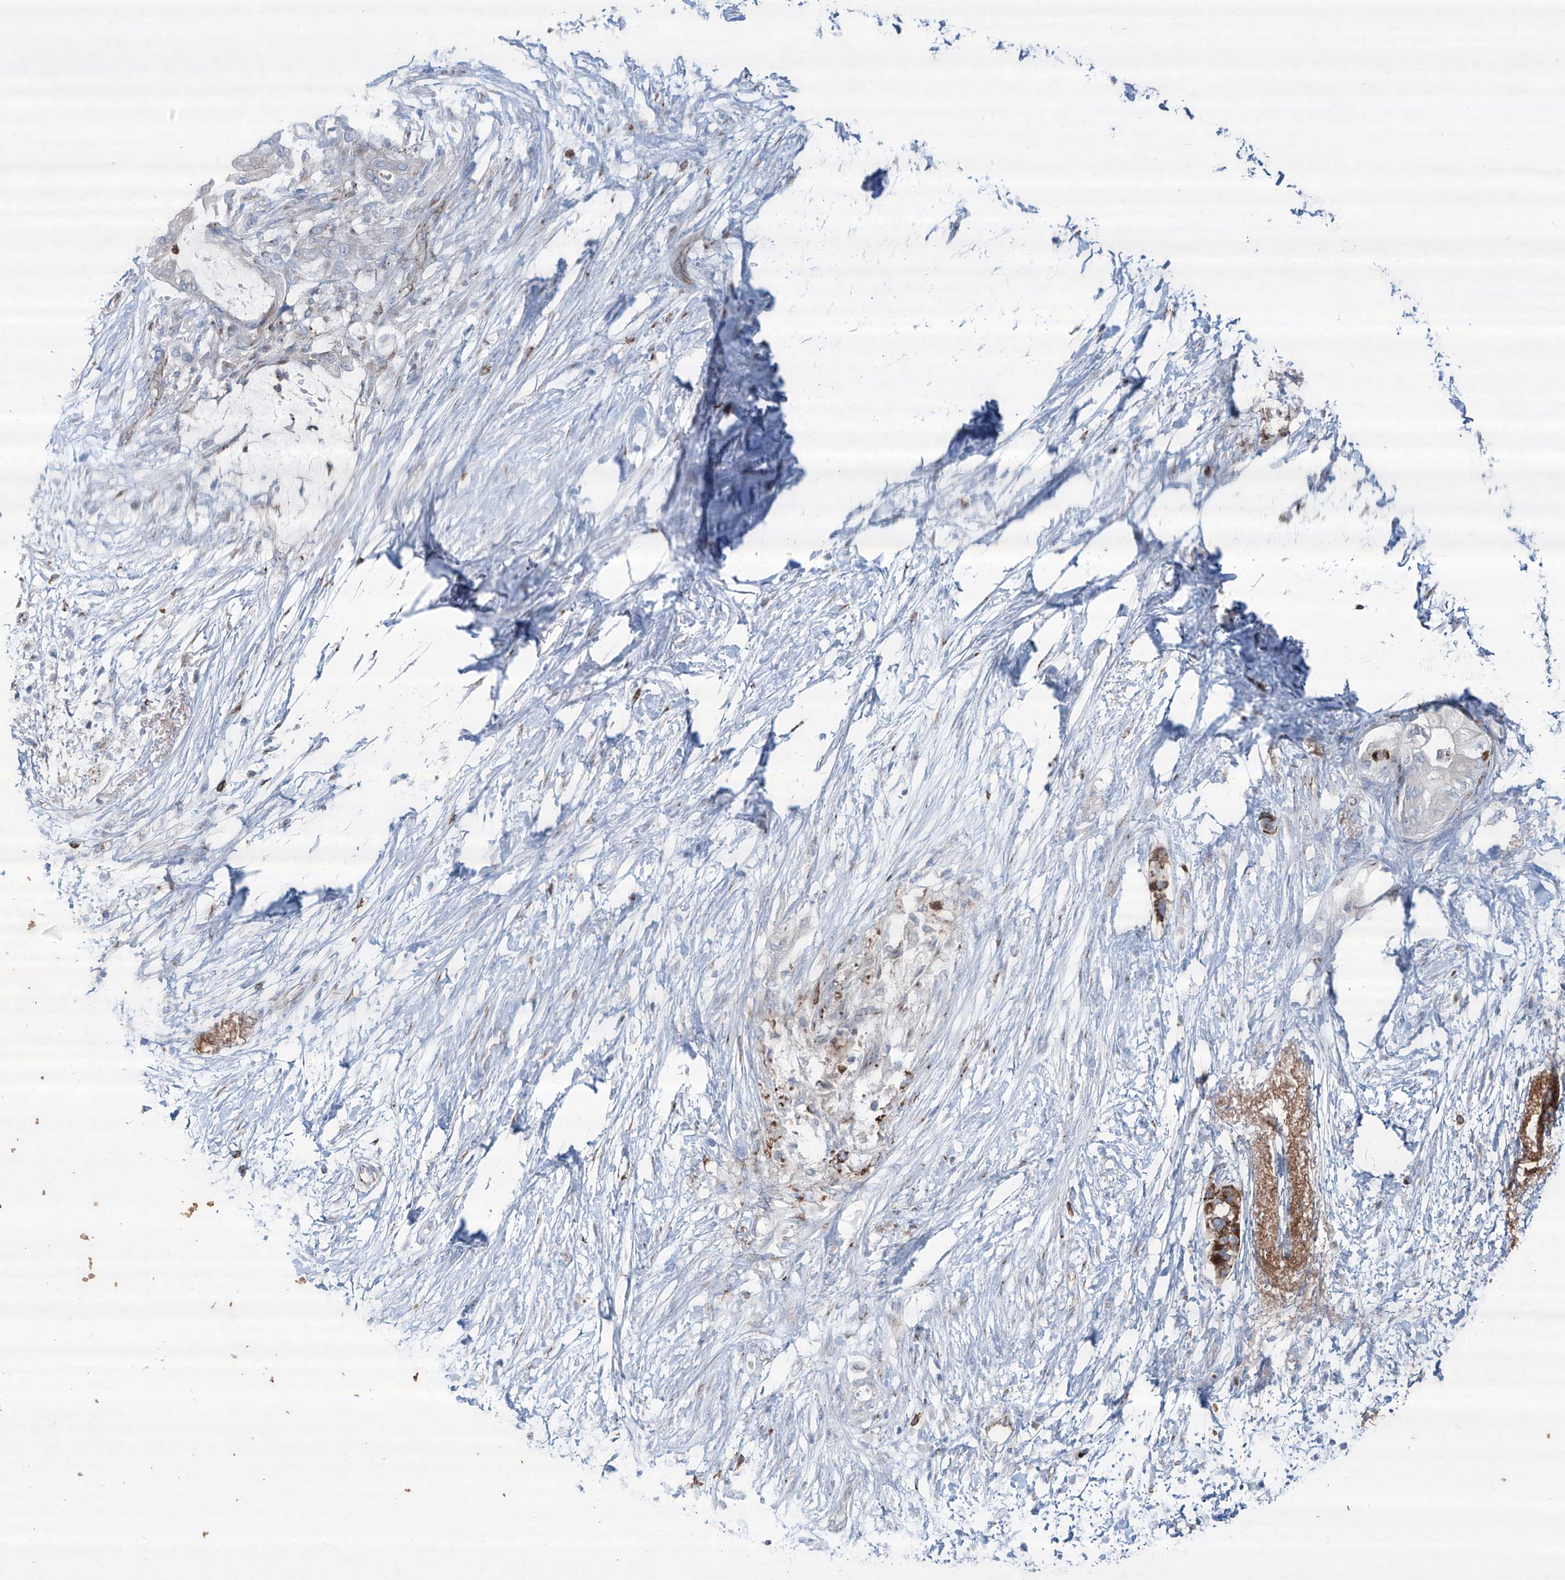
{"staining": {"intensity": "negative", "quantity": "none", "location": "none"}, "tissue": "pancreatic cancer", "cell_type": "Tumor cells", "image_type": "cancer", "snomed": [{"axis": "morphology", "description": "Normal tissue, NOS"}, {"axis": "morphology", "description": "Adenocarcinoma, NOS"}, {"axis": "topography", "description": "Pancreas"}, {"axis": "topography", "description": "Duodenum"}], "caption": "A high-resolution micrograph shows immunohistochemistry (IHC) staining of pancreatic adenocarcinoma, which reveals no significant staining in tumor cells. Nuclei are stained in blue.", "gene": "CDH5", "patient": {"sex": "female", "age": 60}}